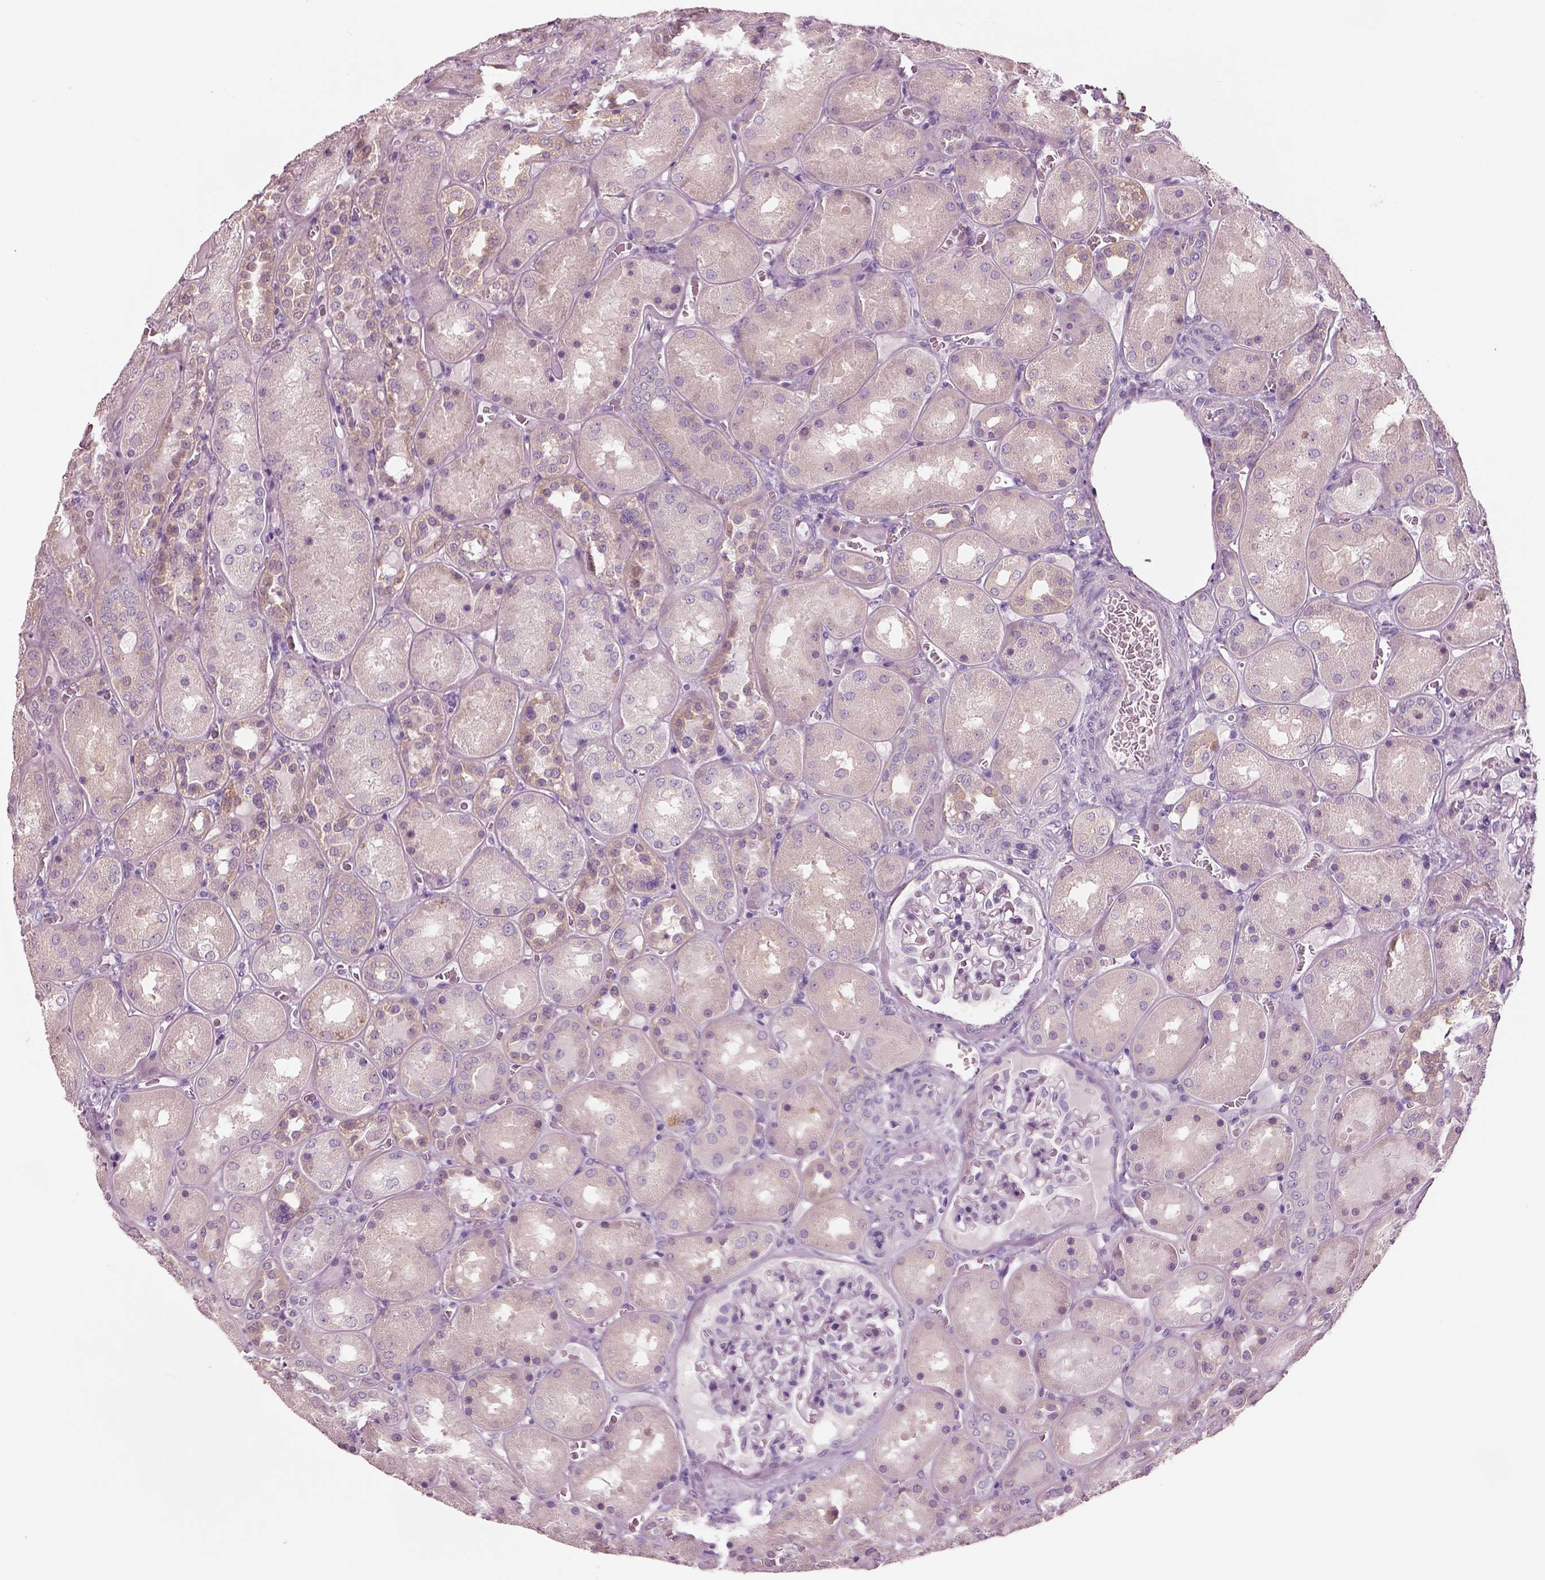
{"staining": {"intensity": "negative", "quantity": "none", "location": "none"}, "tissue": "kidney", "cell_type": "Cells in glomeruli", "image_type": "normal", "snomed": [{"axis": "morphology", "description": "Normal tissue, NOS"}, {"axis": "topography", "description": "Kidney"}], "caption": "Immunohistochemistry of benign kidney exhibits no staining in cells in glomeruli. Brightfield microscopy of immunohistochemistry stained with DAB (brown) and hematoxylin (blue), captured at high magnification.", "gene": "ELSPBP1", "patient": {"sex": "male", "age": 73}}